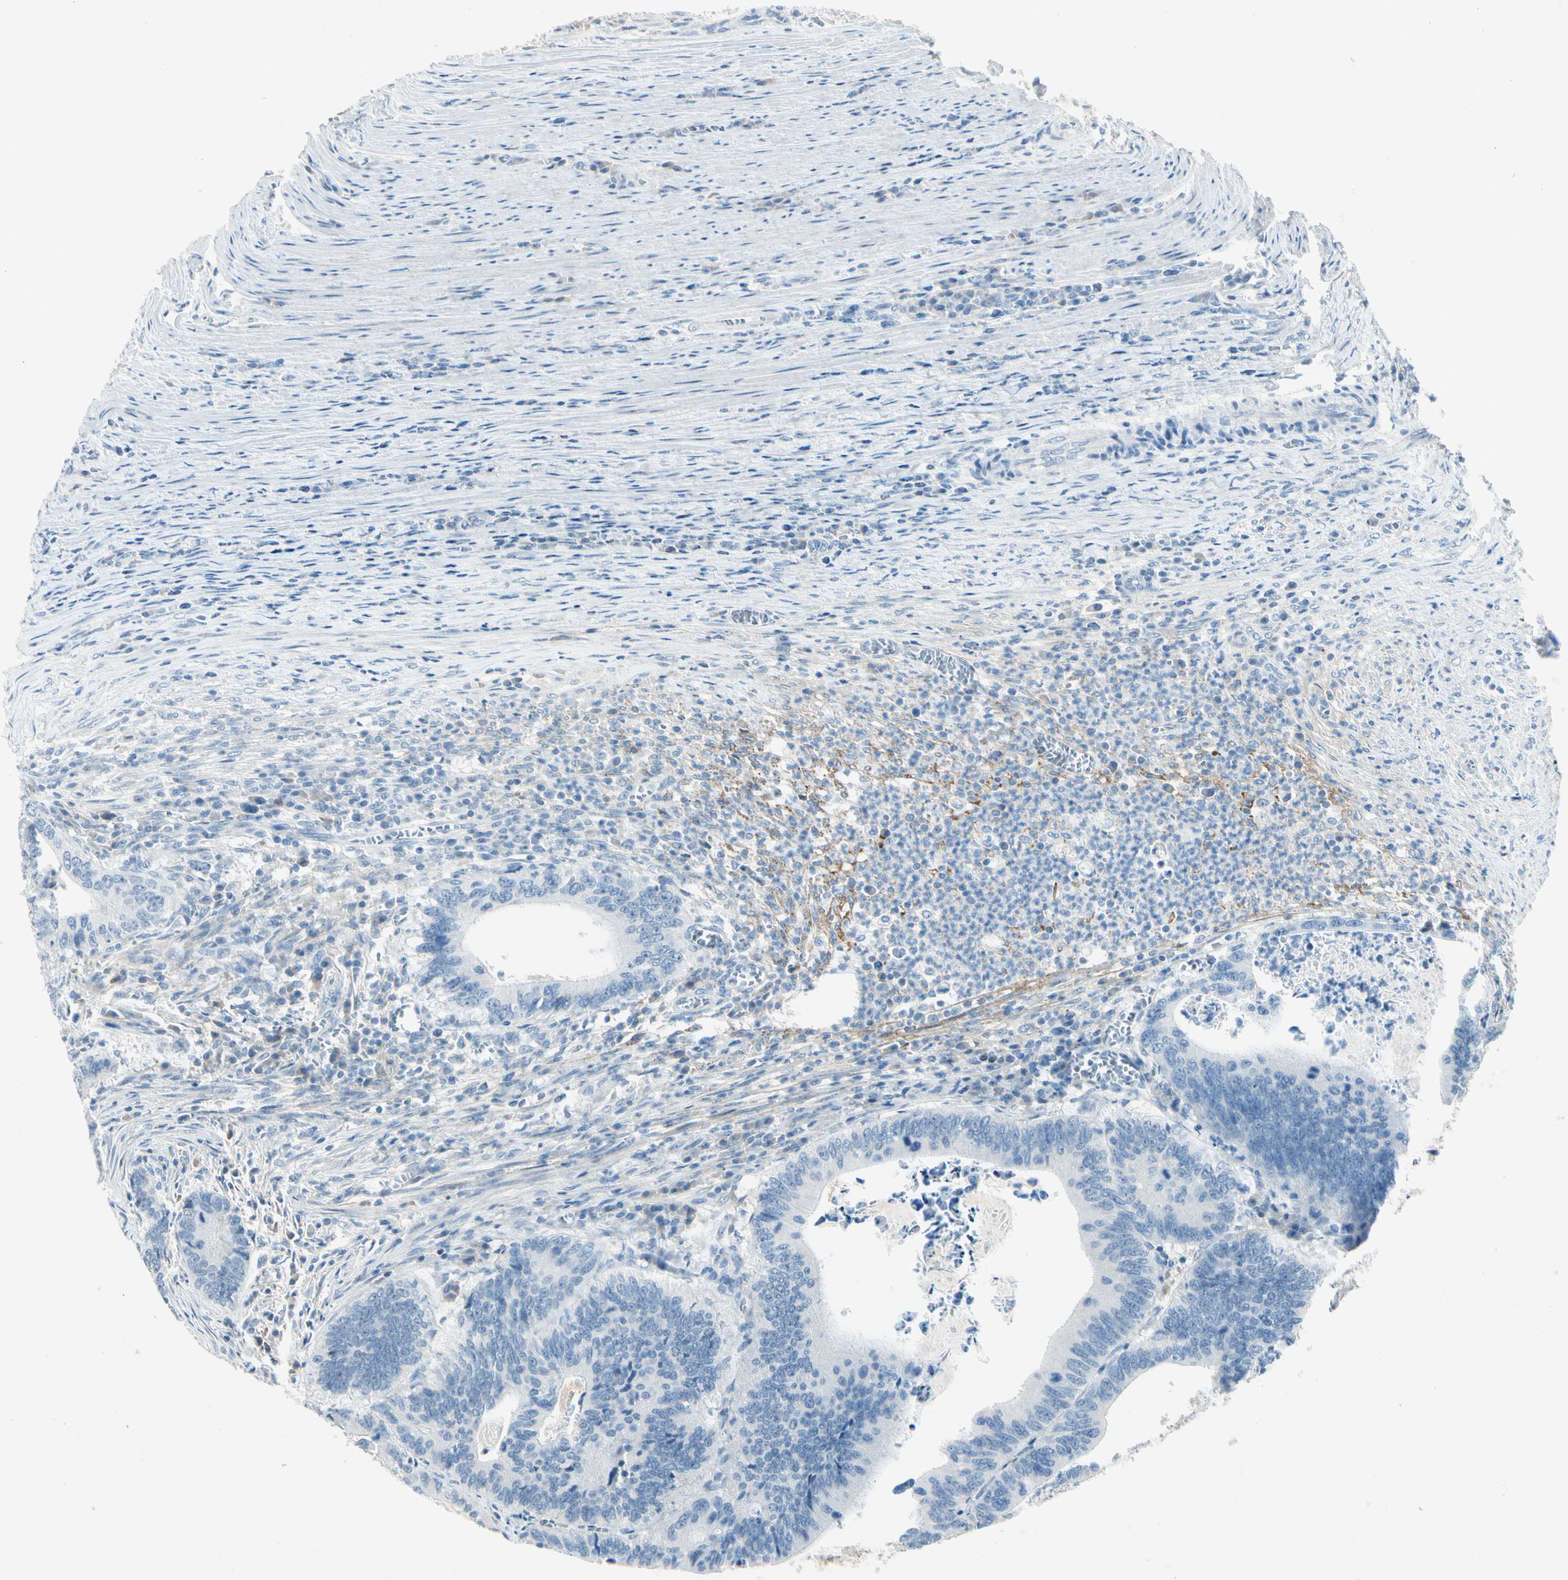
{"staining": {"intensity": "negative", "quantity": "none", "location": "none"}, "tissue": "colorectal cancer", "cell_type": "Tumor cells", "image_type": "cancer", "snomed": [{"axis": "morphology", "description": "Adenocarcinoma, NOS"}, {"axis": "topography", "description": "Colon"}], "caption": "Human colorectal cancer (adenocarcinoma) stained for a protein using immunohistochemistry shows no expression in tumor cells.", "gene": "SERPIND1", "patient": {"sex": "male", "age": 72}}